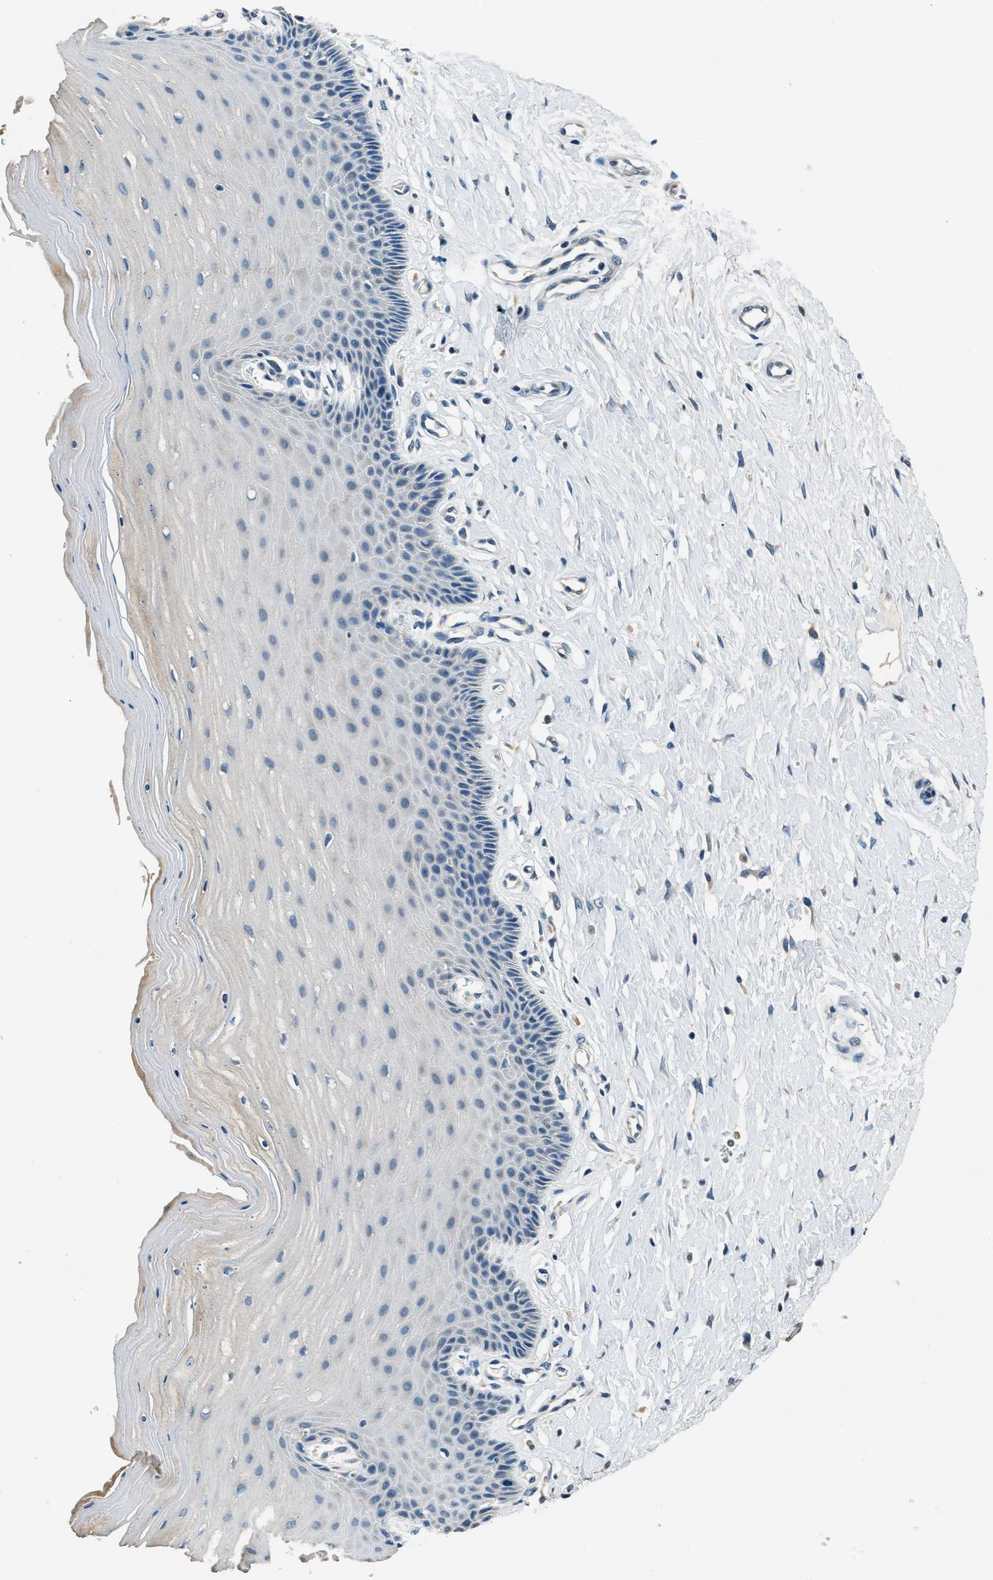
{"staining": {"intensity": "weak", "quantity": "<25%", "location": "cytoplasmic/membranous"}, "tissue": "cervix", "cell_type": "Glandular cells", "image_type": "normal", "snomed": [{"axis": "morphology", "description": "Normal tissue, NOS"}, {"axis": "topography", "description": "Cervix"}], "caption": "Immunohistochemistry image of benign cervix stained for a protein (brown), which displays no expression in glandular cells.", "gene": "NME8", "patient": {"sex": "female", "age": 55}}